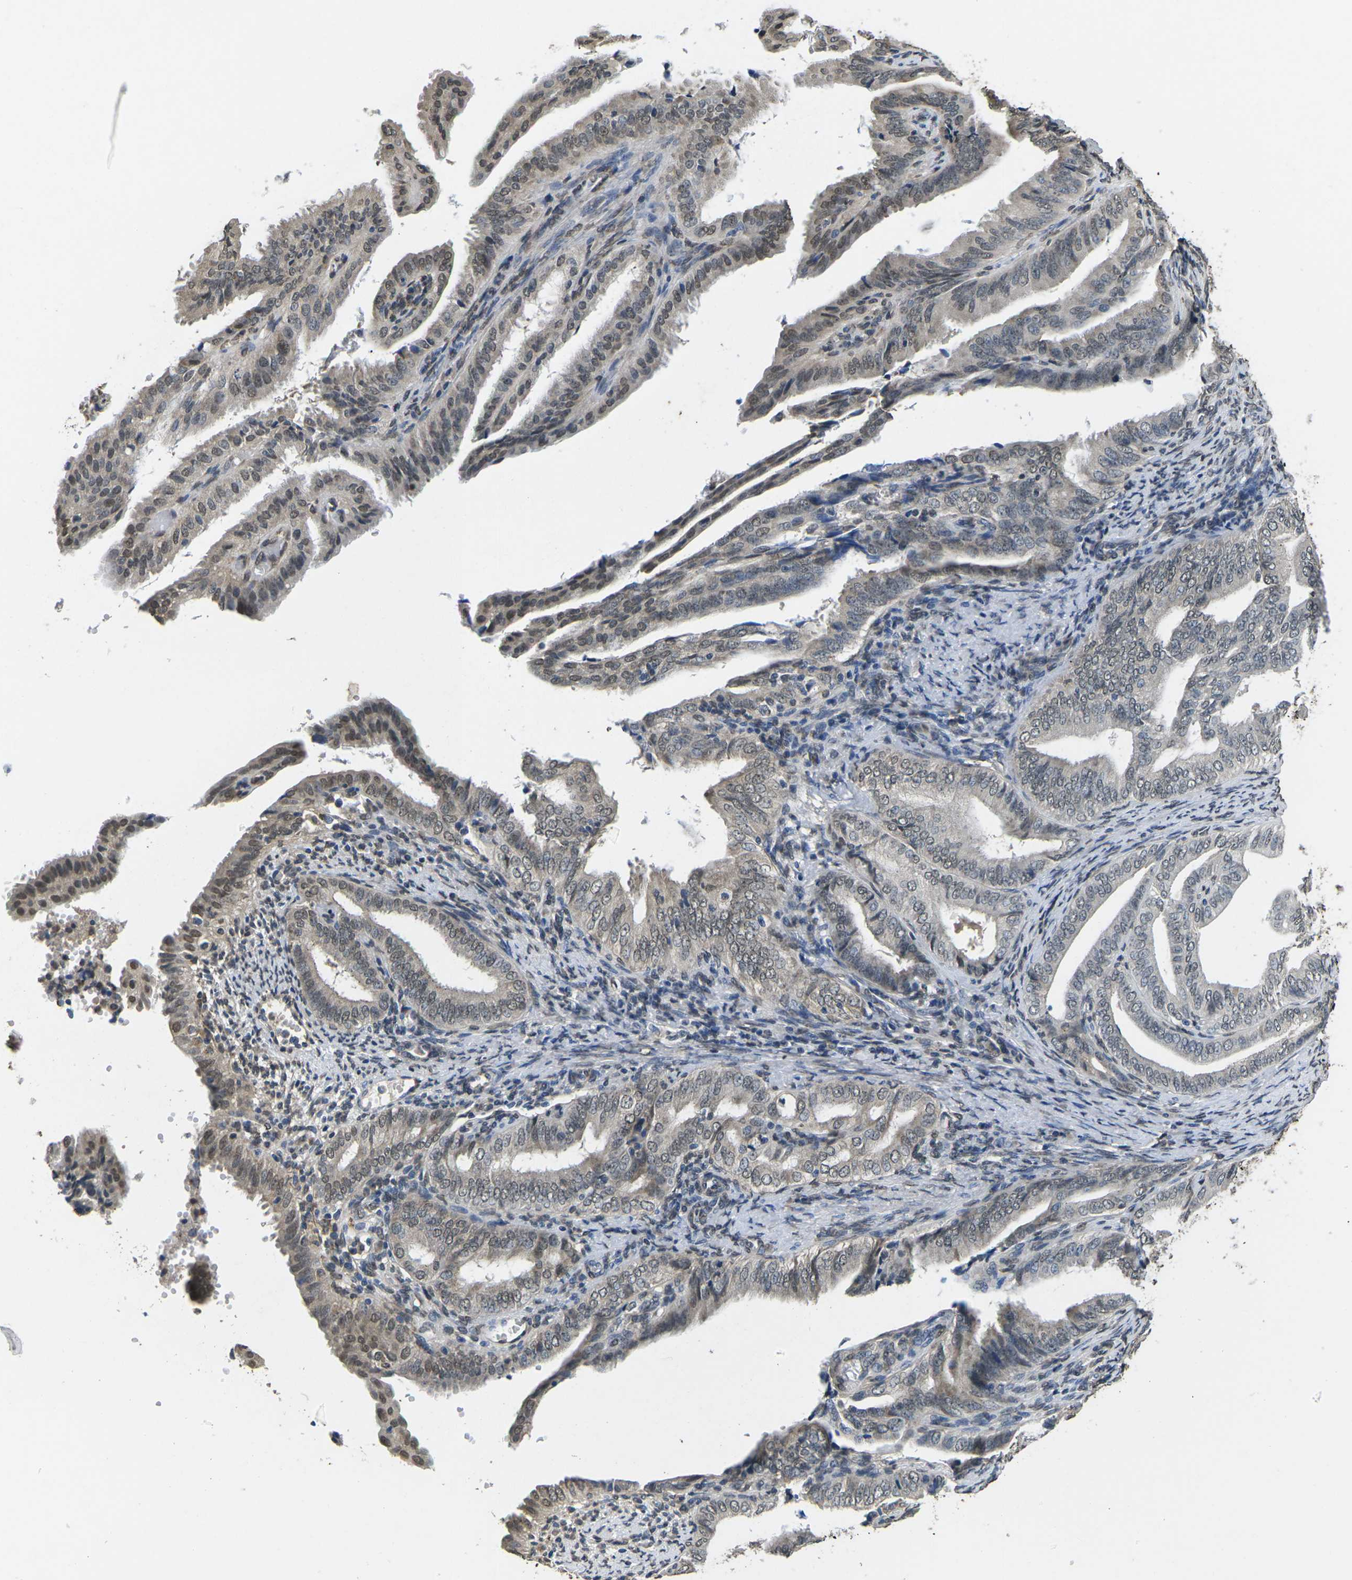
{"staining": {"intensity": "weak", "quantity": "25%-75%", "location": "nuclear"}, "tissue": "endometrial cancer", "cell_type": "Tumor cells", "image_type": "cancer", "snomed": [{"axis": "morphology", "description": "Adenocarcinoma, NOS"}, {"axis": "topography", "description": "Endometrium"}], "caption": "A high-resolution histopathology image shows immunohistochemistry (IHC) staining of endometrial adenocarcinoma, which shows weak nuclear staining in approximately 25%-75% of tumor cells.", "gene": "SCNN1B", "patient": {"sex": "female", "age": 58}}